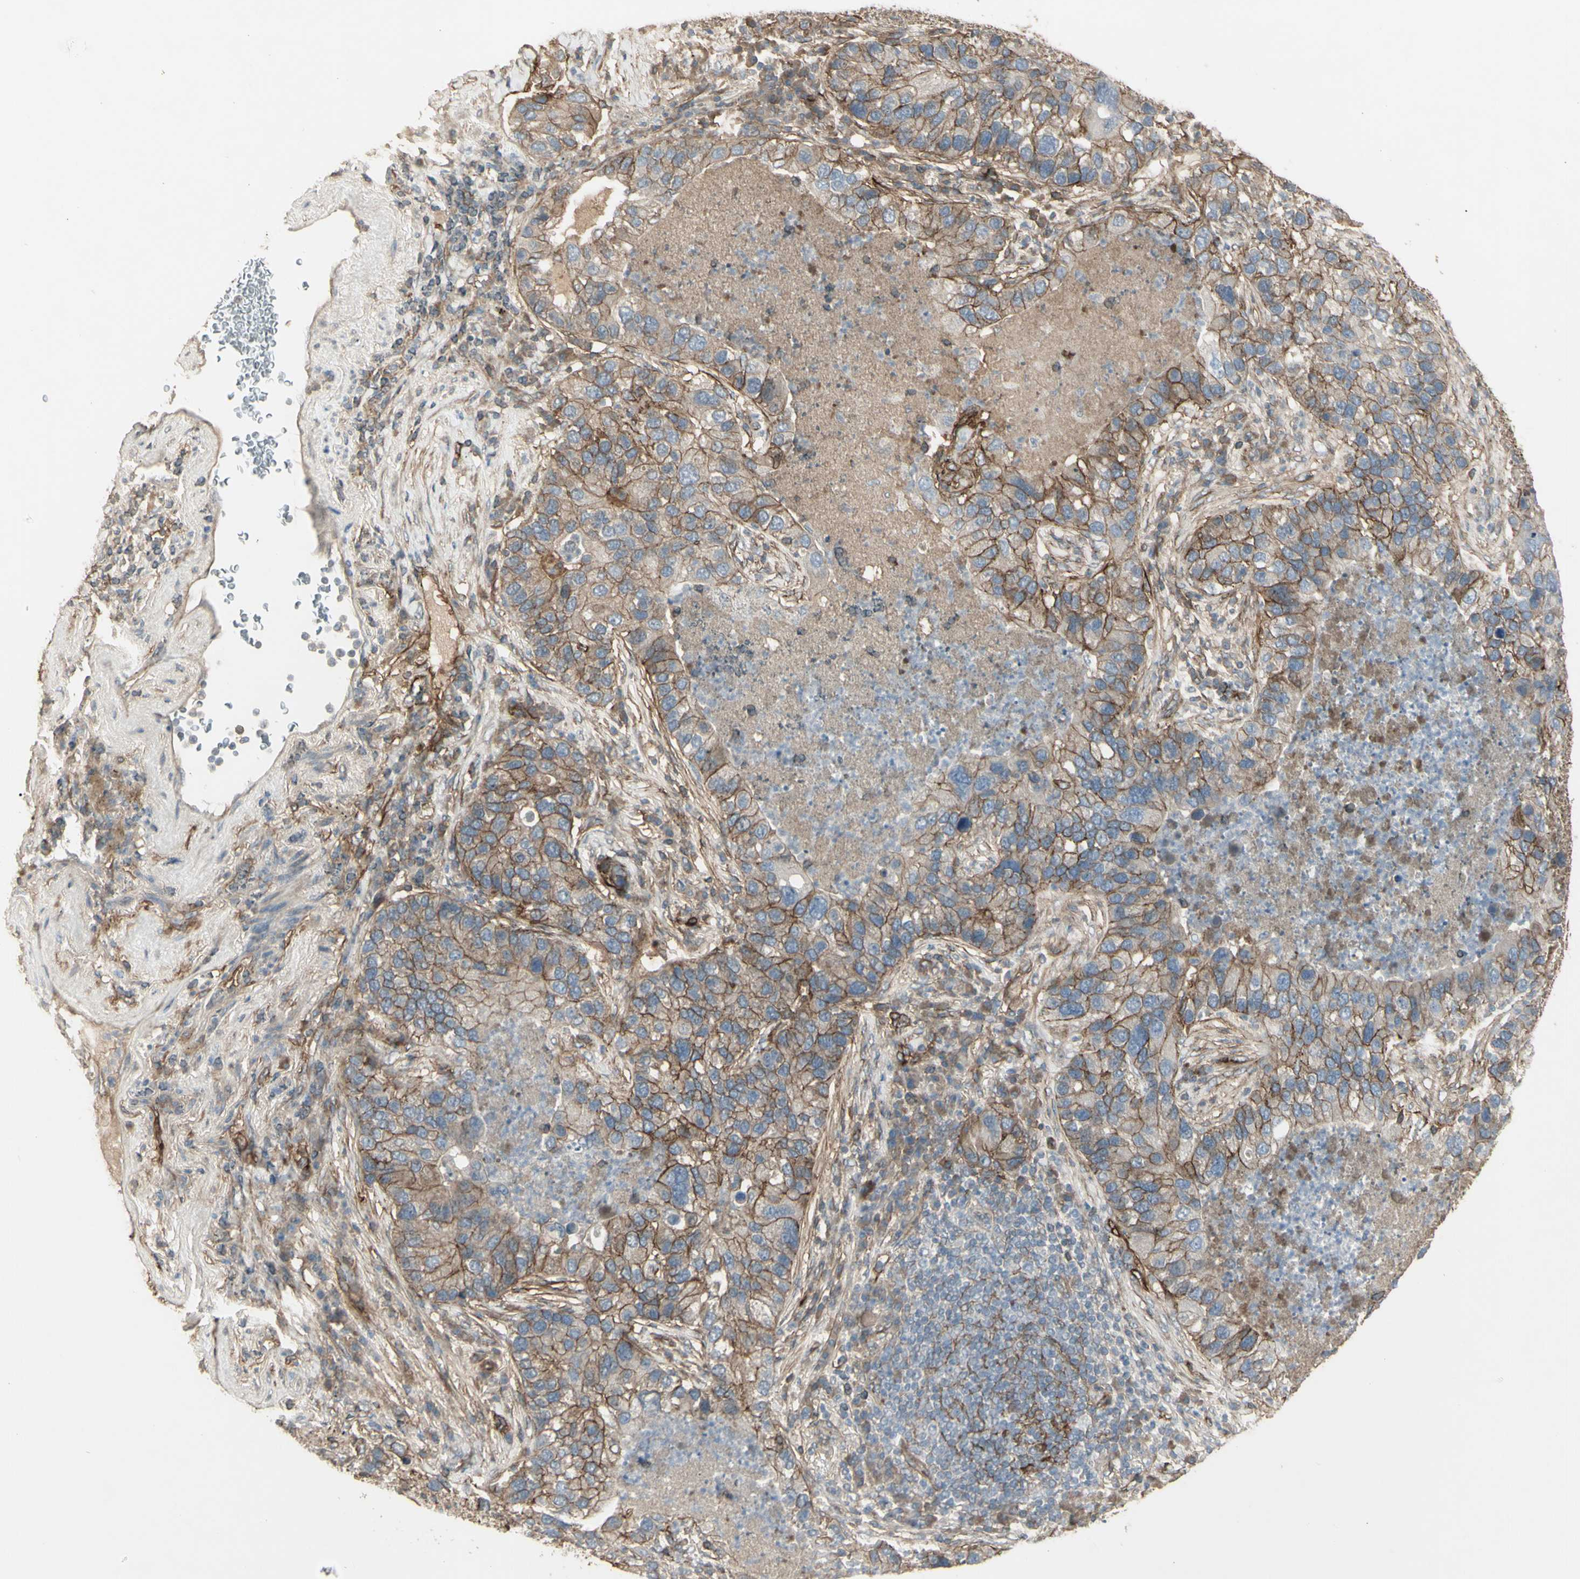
{"staining": {"intensity": "moderate", "quantity": "25%-75%", "location": "cytoplasmic/membranous"}, "tissue": "lung cancer", "cell_type": "Tumor cells", "image_type": "cancer", "snomed": [{"axis": "morphology", "description": "Normal tissue, NOS"}, {"axis": "morphology", "description": "Adenocarcinoma, NOS"}, {"axis": "topography", "description": "Bronchus"}, {"axis": "topography", "description": "Lung"}], "caption": "Lung adenocarcinoma tissue exhibits moderate cytoplasmic/membranous expression in approximately 25%-75% of tumor cells", "gene": "CD276", "patient": {"sex": "male", "age": 54}}